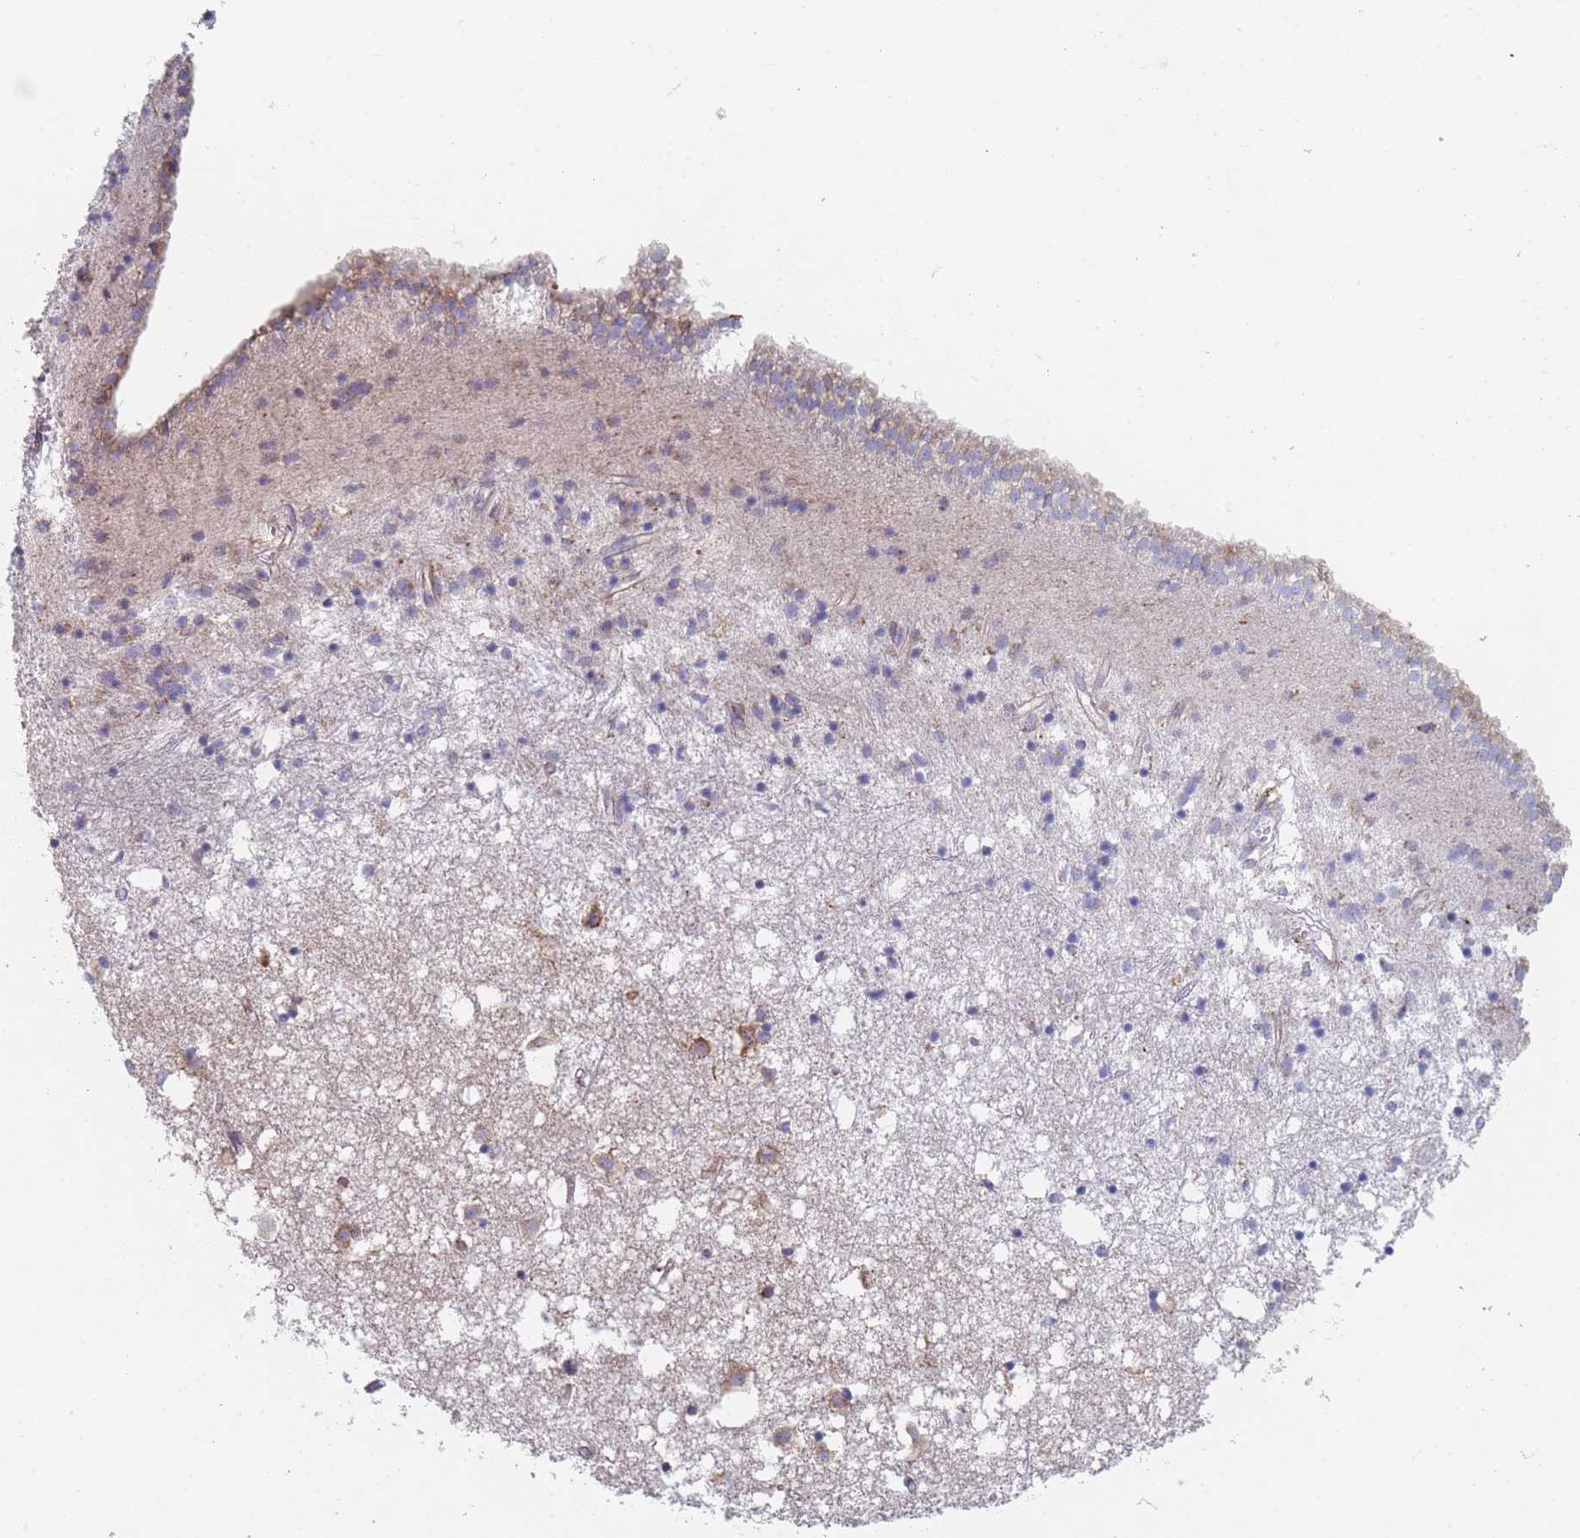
{"staining": {"intensity": "weak", "quantity": "<25%", "location": "cytoplasmic/membranous"}, "tissue": "caudate", "cell_type": "Glial cells", "image_type": "normal", "snomed": [{"axis": "morphology", "description": "Normal tissue, NOS"}, {"axis": "topography", "description": "Lateral ventricle wall"}], "caption": "Caudate stained for a protein using IHC reveals no expression glial cells.", "gene": "OR7C2", "patient": {"sex": "male", "age": 70}}